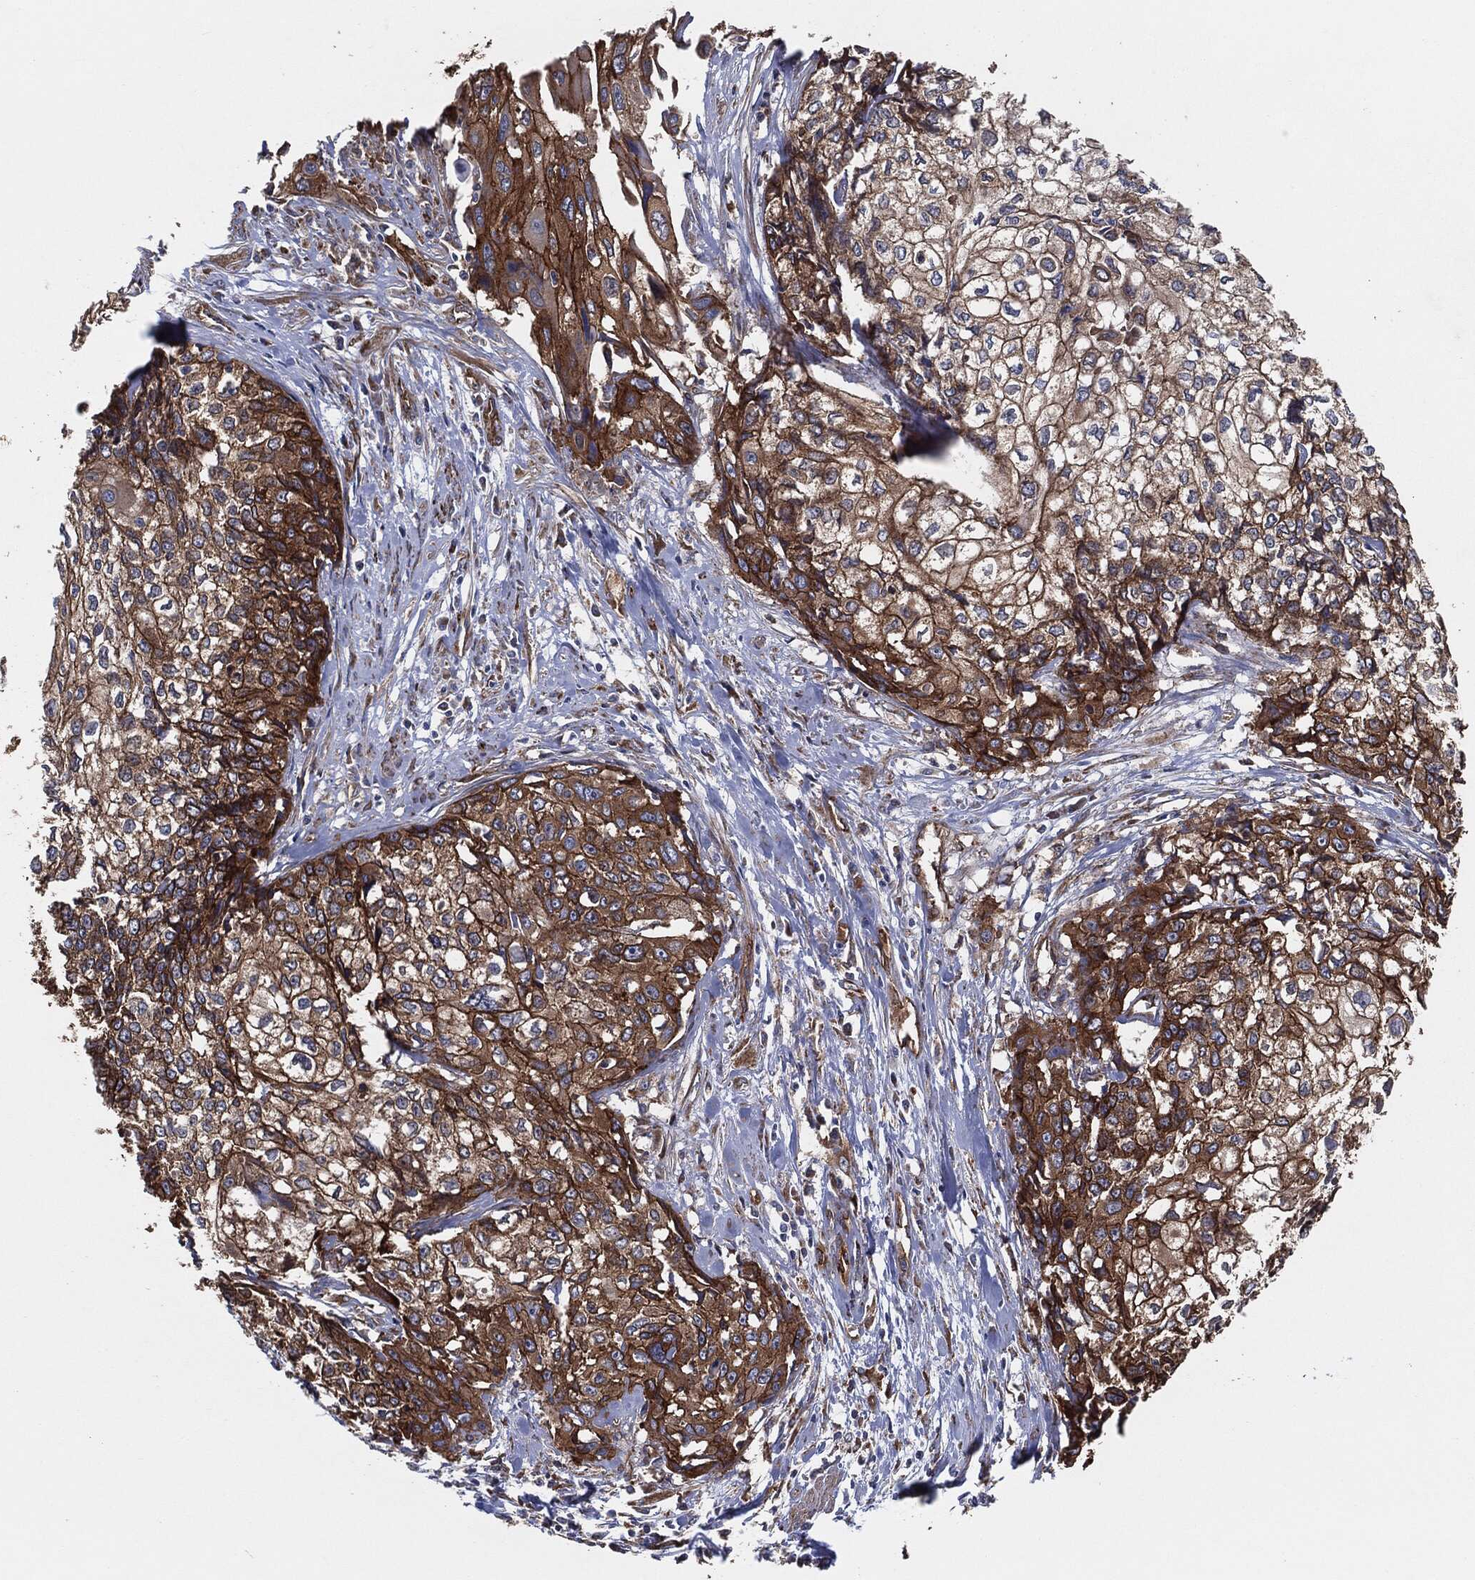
{"staining": {"intensity": "strong", "quantity": "25%-75%", "location": "cytoplasmic/membranous"}, "tissue": "cervical cancer", "cell_type": "Tumor cells", "image_type": "cancer", "snomed": [{"axis": "morphology", "description": "Squamous cell carcinoma, NOS"}, {"axis": "topography", "description": "Cervix"}], "caption": "Approximately 25%-75% of tumor cells in cervical squamous cell carcinoma display strong cytoplasmic/membranous protein expression as visualized by brown immunohistochemical staining.", "gene": "CTNNA1", "patient": {"sex": "female", "age": 58}}